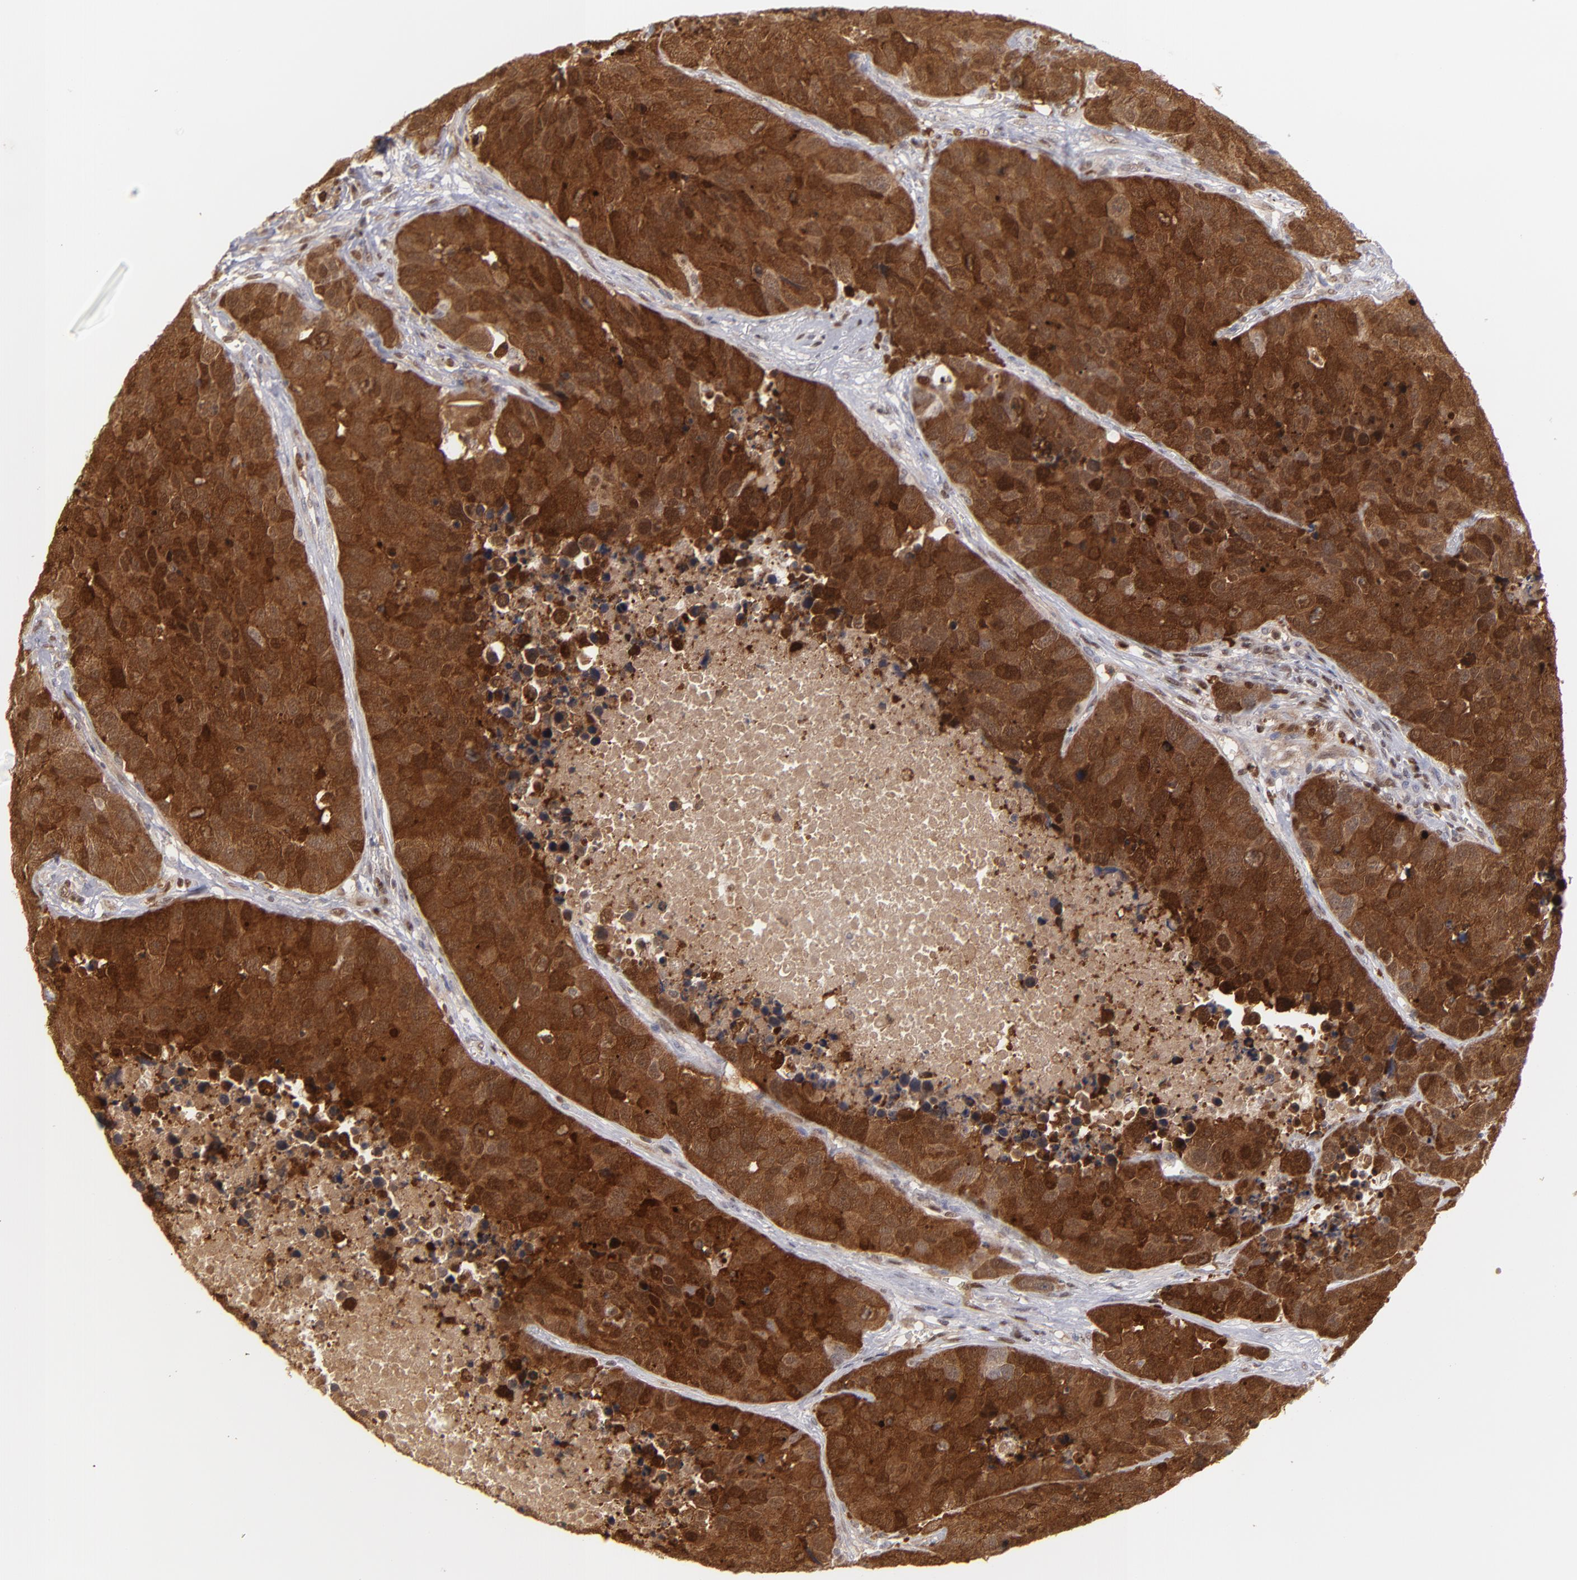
{"staining": {"intensity": "strong", "quantity": ">75%", "location": "cytoplasmic/membranous,nuclear"}, "tissue": "carcinoid", "cell_type": "Tumor cells", "image_type": "cancer", "snomed": [{"axis": "morphology", "description": "Carcinoid, malignant, NOS"}, {"axis": "topography", "description": "Lung"}], "caption": "Malignant carcinoid tissue reveals strong cytoplasmic/membranous and nuclear expression in about >75% of tumor cells", "gene": "GSR", "patient": {"sex": "male", "age": 60}}